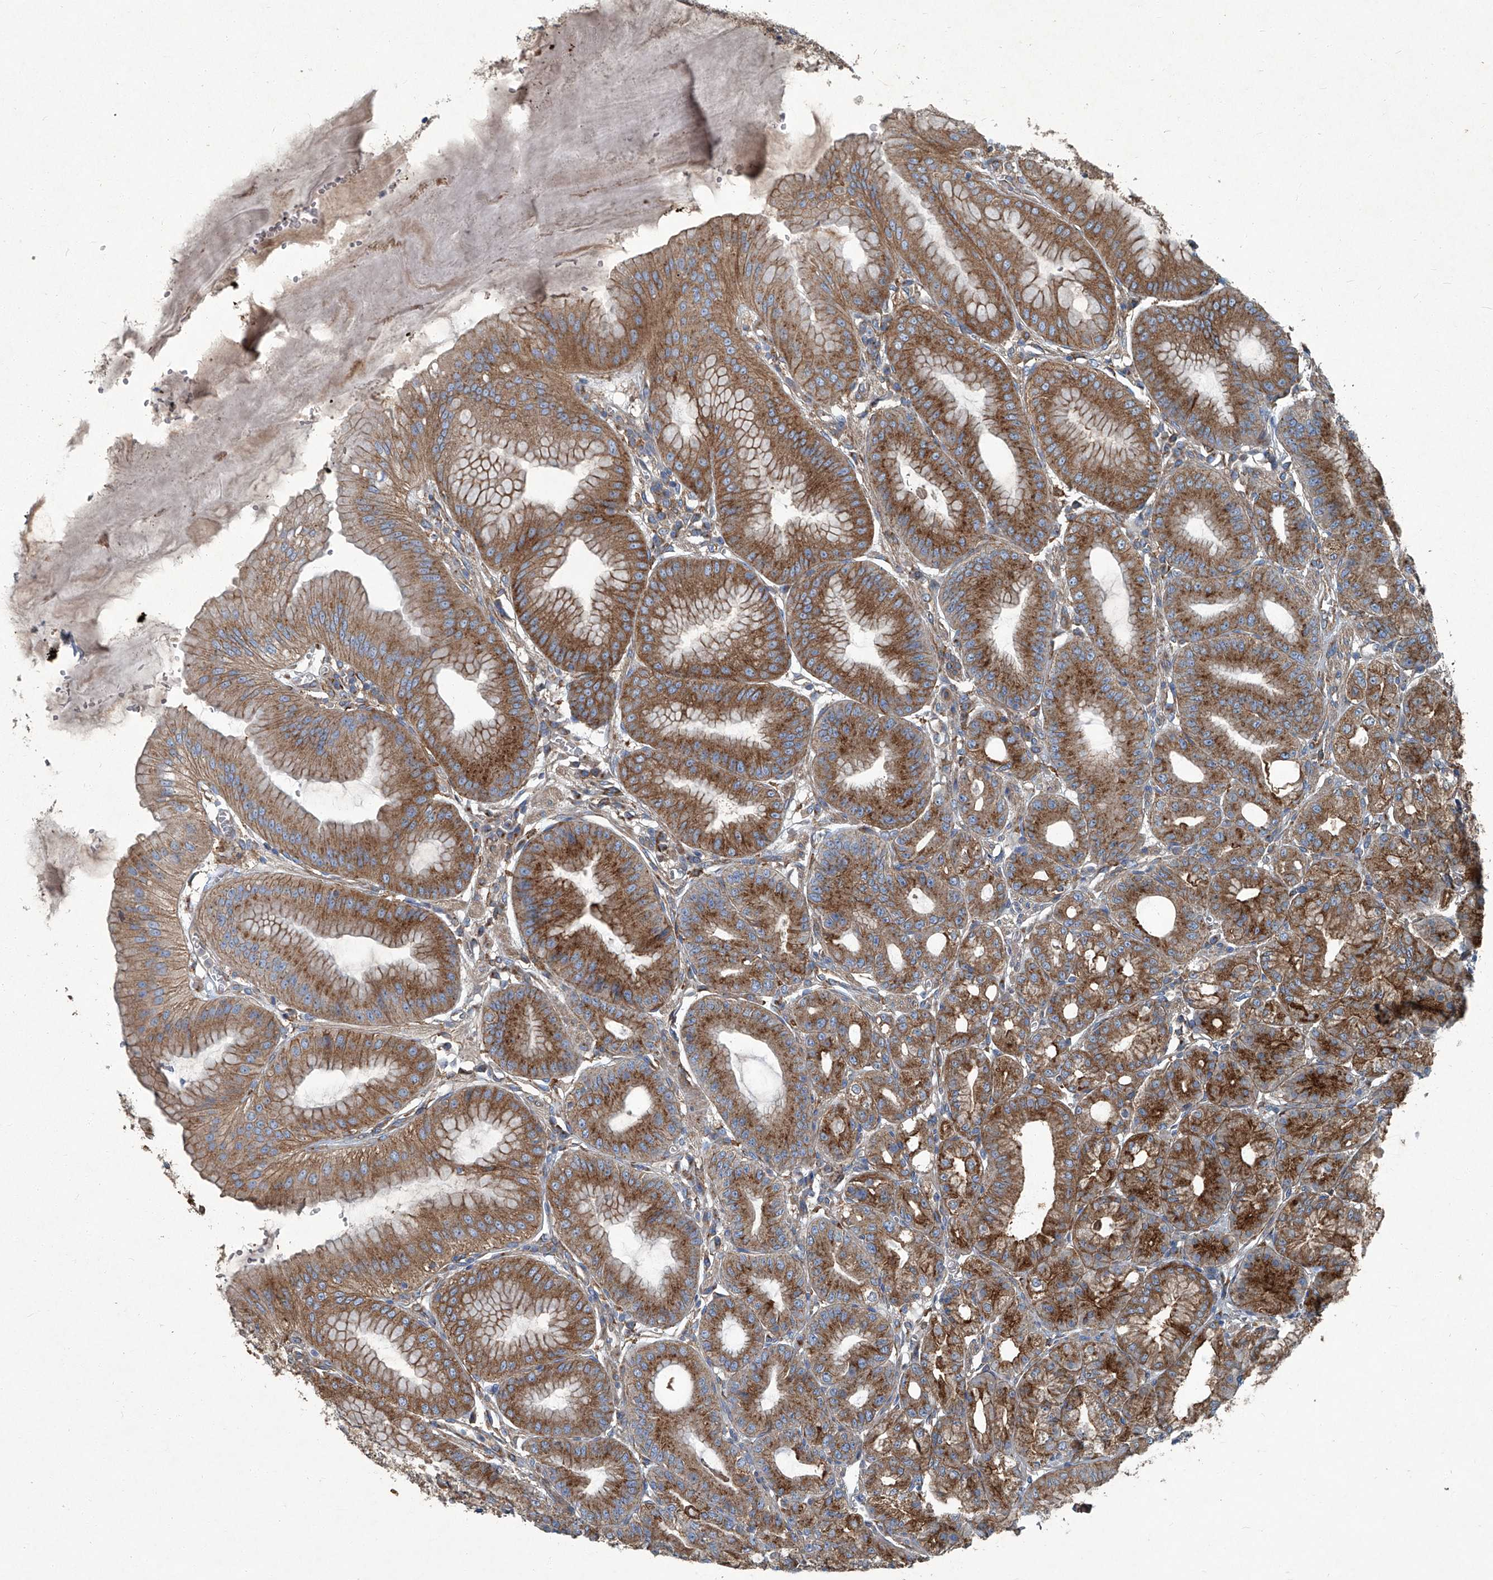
{"staining": {"intensity": "moderate", "quantity": ">75%", "location": "cytoplasmic/membranous"}, "tissue": "stomach", "cell_type": "Glandular cells", "image_type": "normal", "snomed": [{"axis": "morphology", "description": "Normal tissue, NOS"}, {"axis": "topography", "description": "Stomach, lower"}], "caption": "IHC (DAB (3,3'-diaminobenzidine)) staining of unremarkable stomach reveals moderate cytoplasmic/membranous protein positivity in approximately >75% of glandular cells. (brown staining indicates protein expression, while blue staining denotes nuclei).", "gene": "PIGH", "patient": {"sex": "male", "age": 71}}